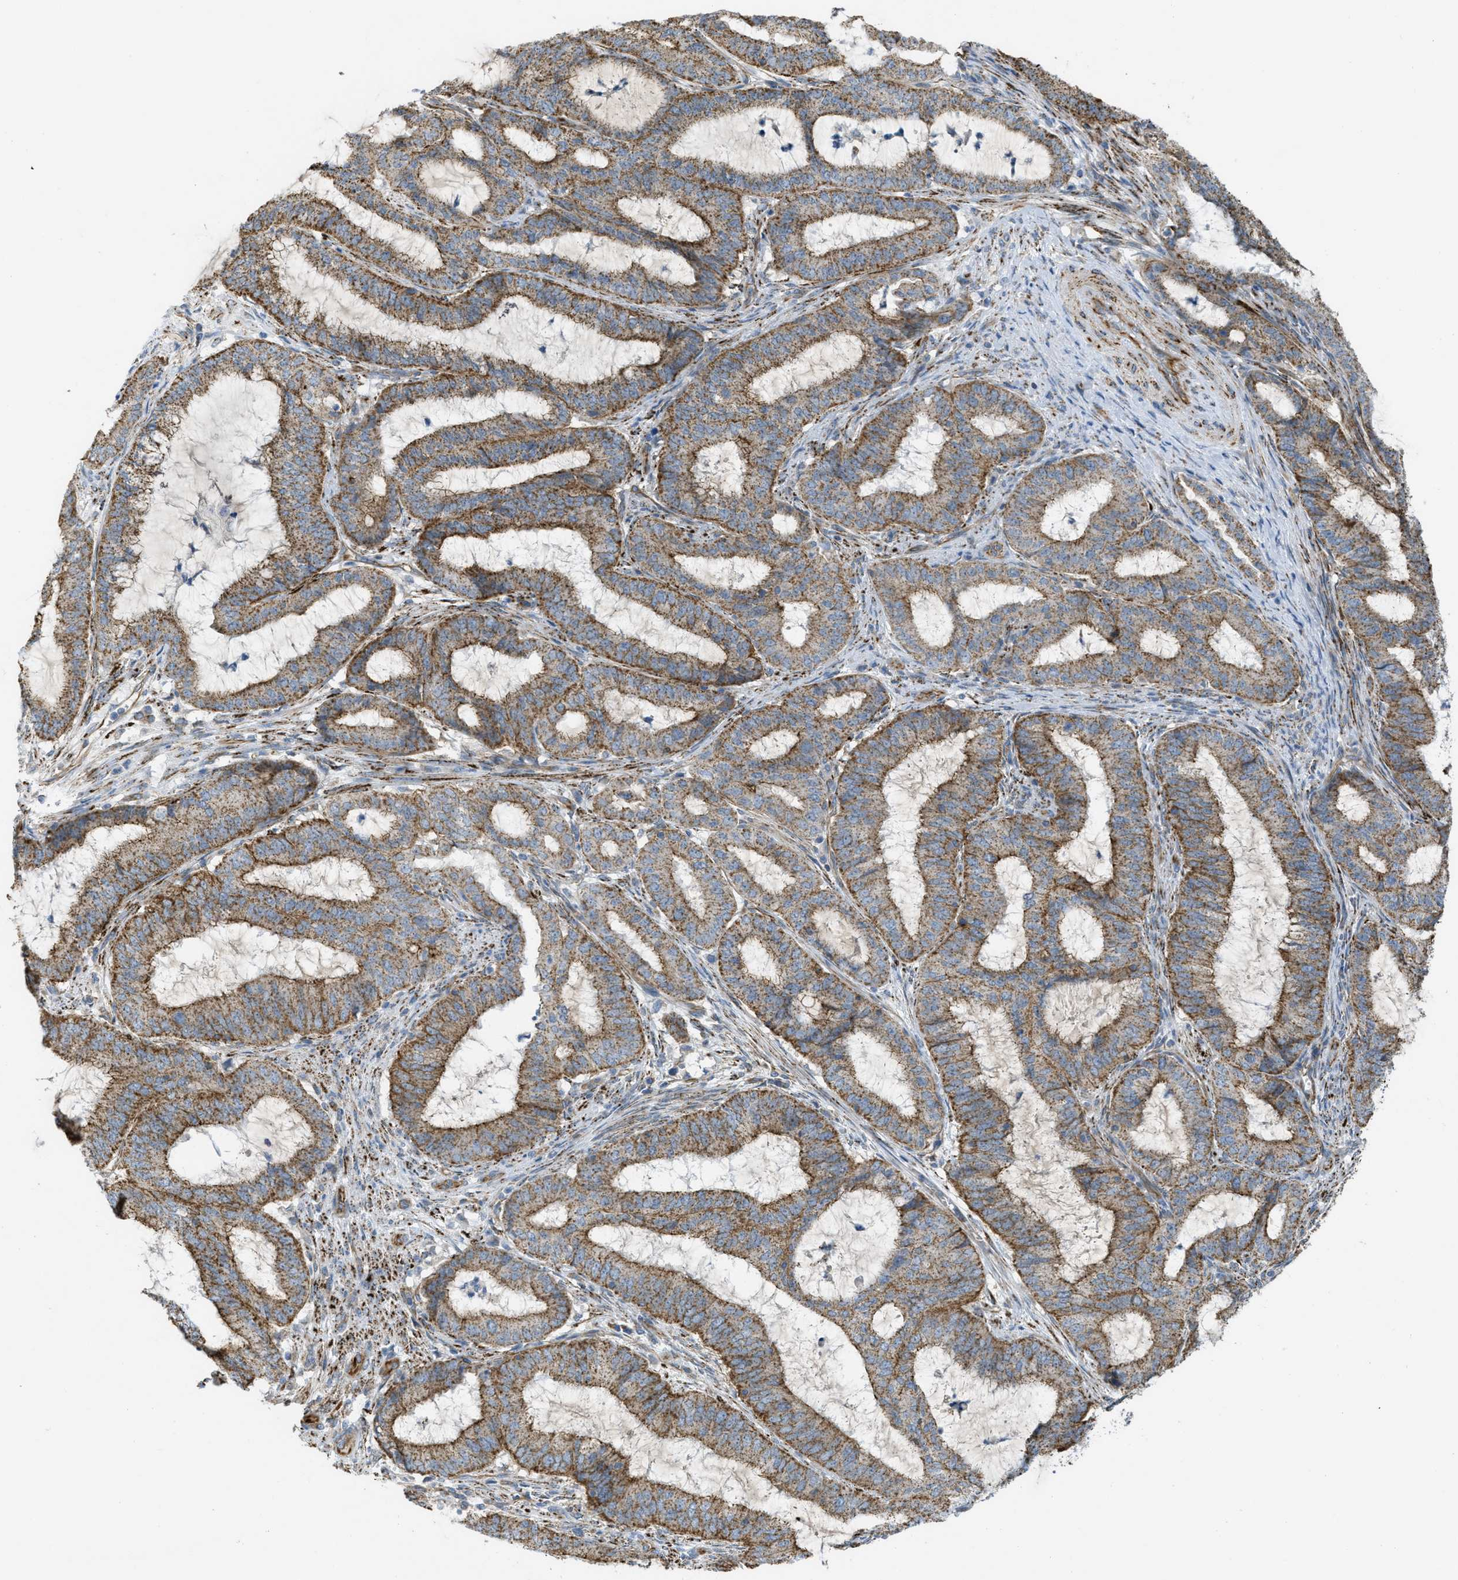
{"staining": {"intensity": "moderate", "quantity": ">75%", "location": "cytoplasmic/membranous"}, "tissue": "endometrial cancer", "cell_type": "Tumor cells", "image_type": "cancer", "snomed": [{"axis": "morphology", "description": "Adenocarcinoma, NOS"}, {"axis": "topography", "description": "Endometrium"}], "caption": "Approximately >75% of tumor cells in adenocarcinoma (endometrial) exhibit moderate cytoplasmic/membranous protein expression as visualized by brown immunohistochemical staining.", "gene": "BTN3A1", "patient": {"sex": "female", "age": 70}}